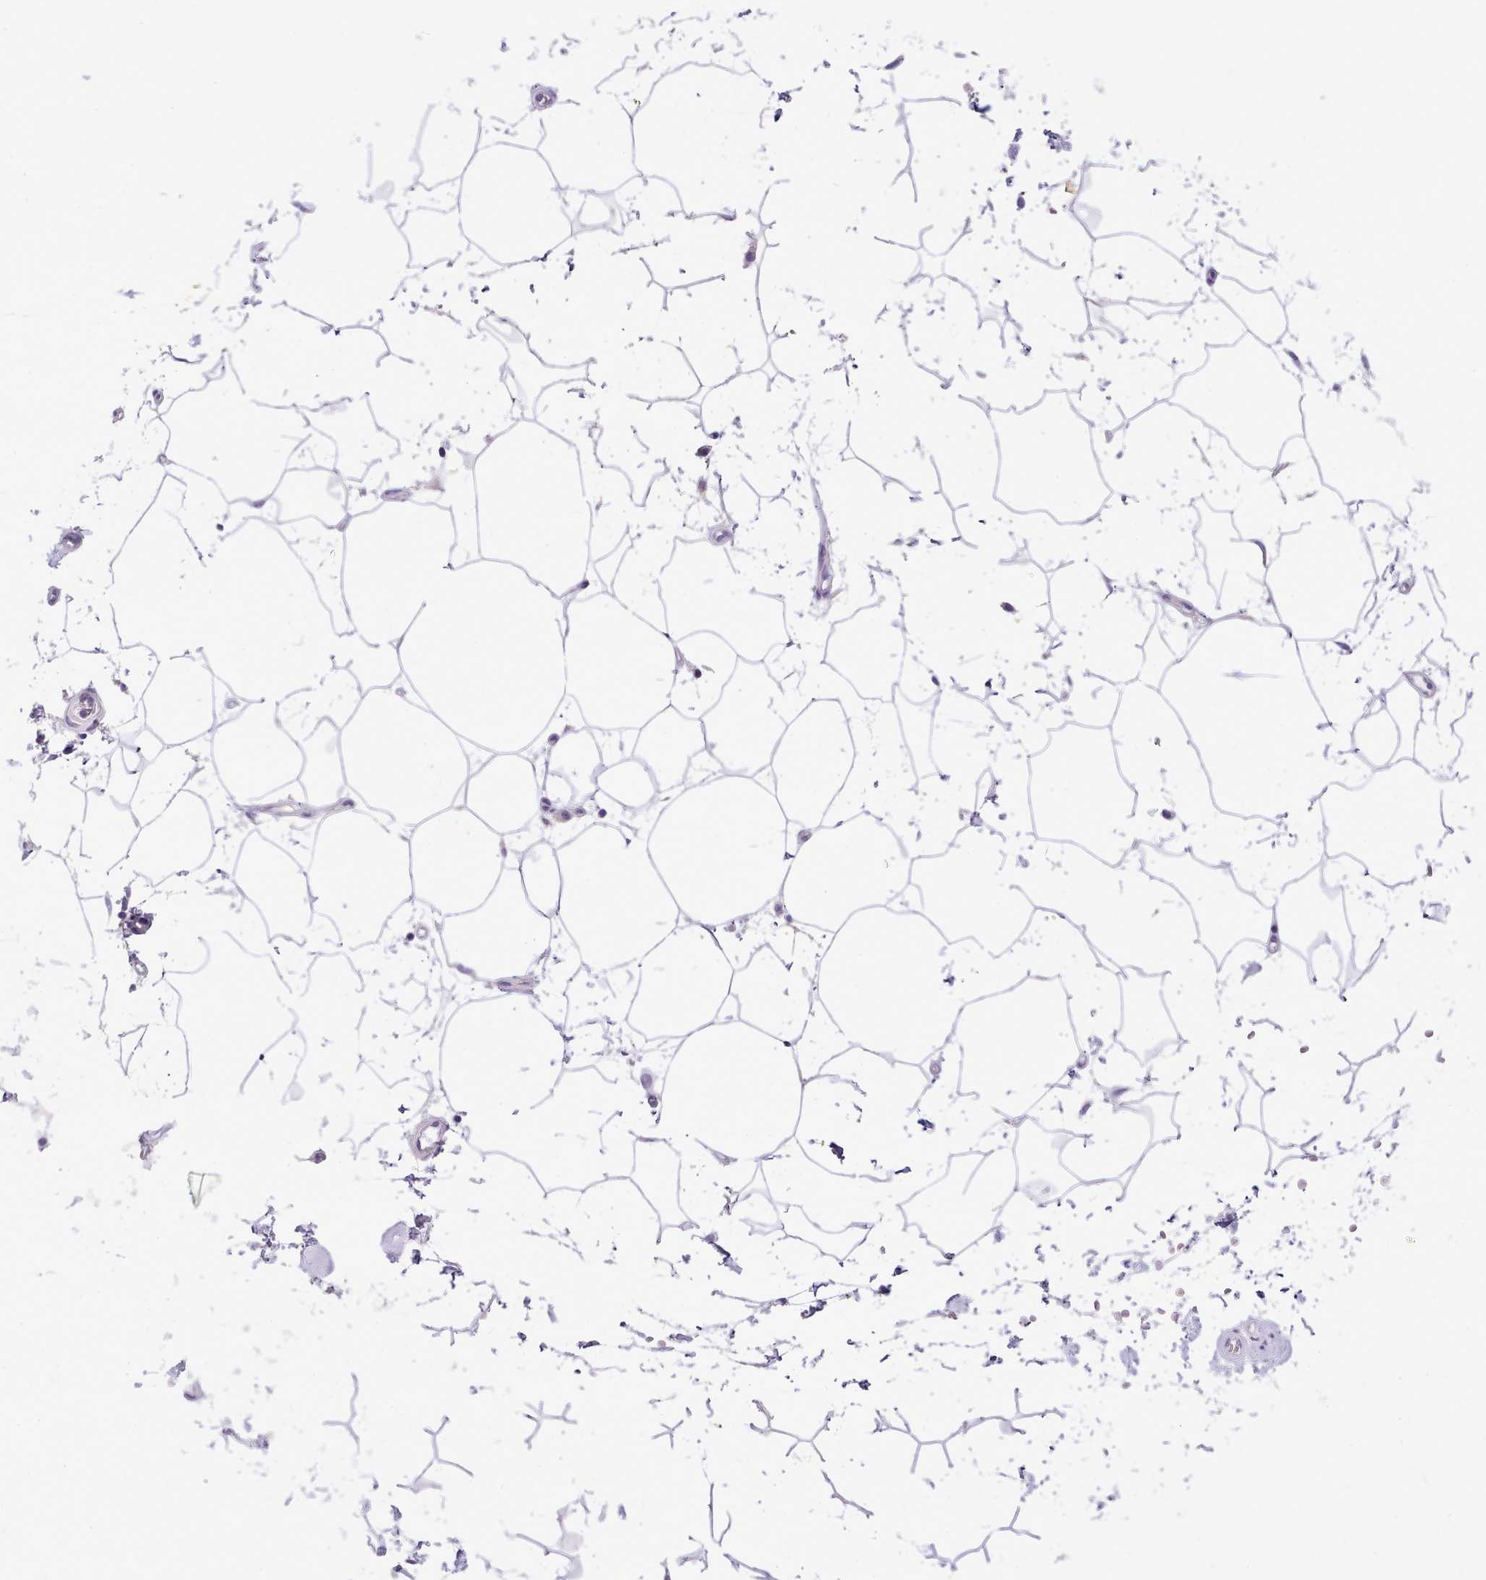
{"staining": {"intensity": "negative", "quantity": "none", "location": "none"}, "tissue": "adipose tissue", "cell_type": "Adipocytes", "image_type": "normal", "snomed": [{"axis": "morphology", "description": "Normal tissue, NOS"}, {"axis": "topography", "description": "Soft tissue"}, {"axis": "topography", "description": "Adipose tissue"}, {"axis": "topography", "description": "Vascular tissue"}, {"axis": "topography", "description": "Peripheral nerve tissue"}], "caption": "High magnification brightfield microscopy of benign adipose tissue stained with DAB (brown) and counterstained with hematoxylin (blue): adipocytes show no significant expression.", "gene": "FAM83E", "patient": {"sex": "male", "age": 74}}